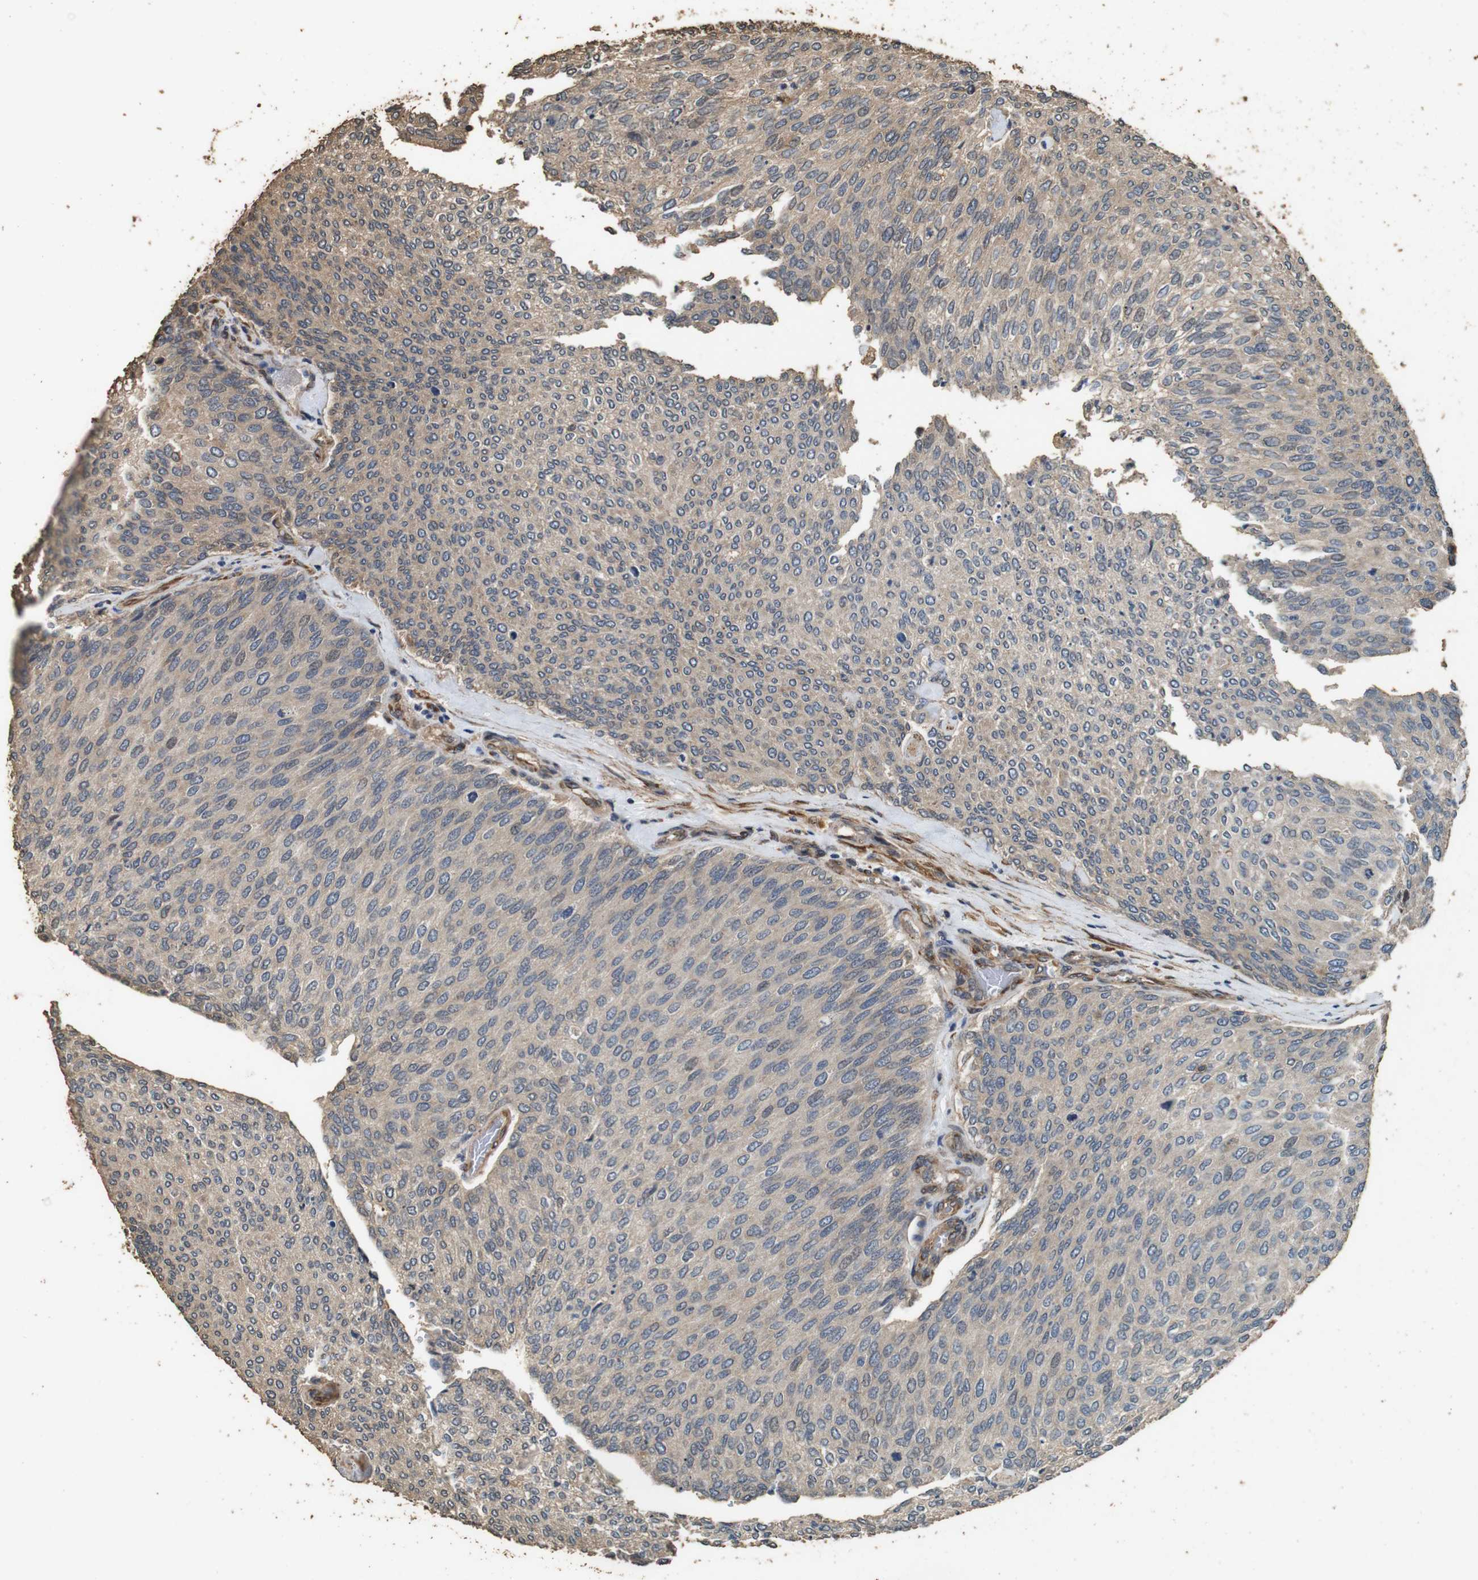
{"staining": {"intensity": "weak", "quantity": ">75%", "location": "cytoplasmic/membranous"}, "tissue": "urothelial cancer", "cell_type": "Tumor cells", "image_type": "cancer", "snomed": [{"axis": "morphology", "description": "Urothelial carcinoma, Low grade"}, {"axis": "topography", "description": "Urinary bladder"}], "caption": "Urothelial carcinoma (low-grade) stained with a brown dye demonstrates weak cytoplasmic/membranous positive expression in about >75% of tumor cells.", "gene": "CNPY4", "patient": {"sex": "female", "age": 79}}